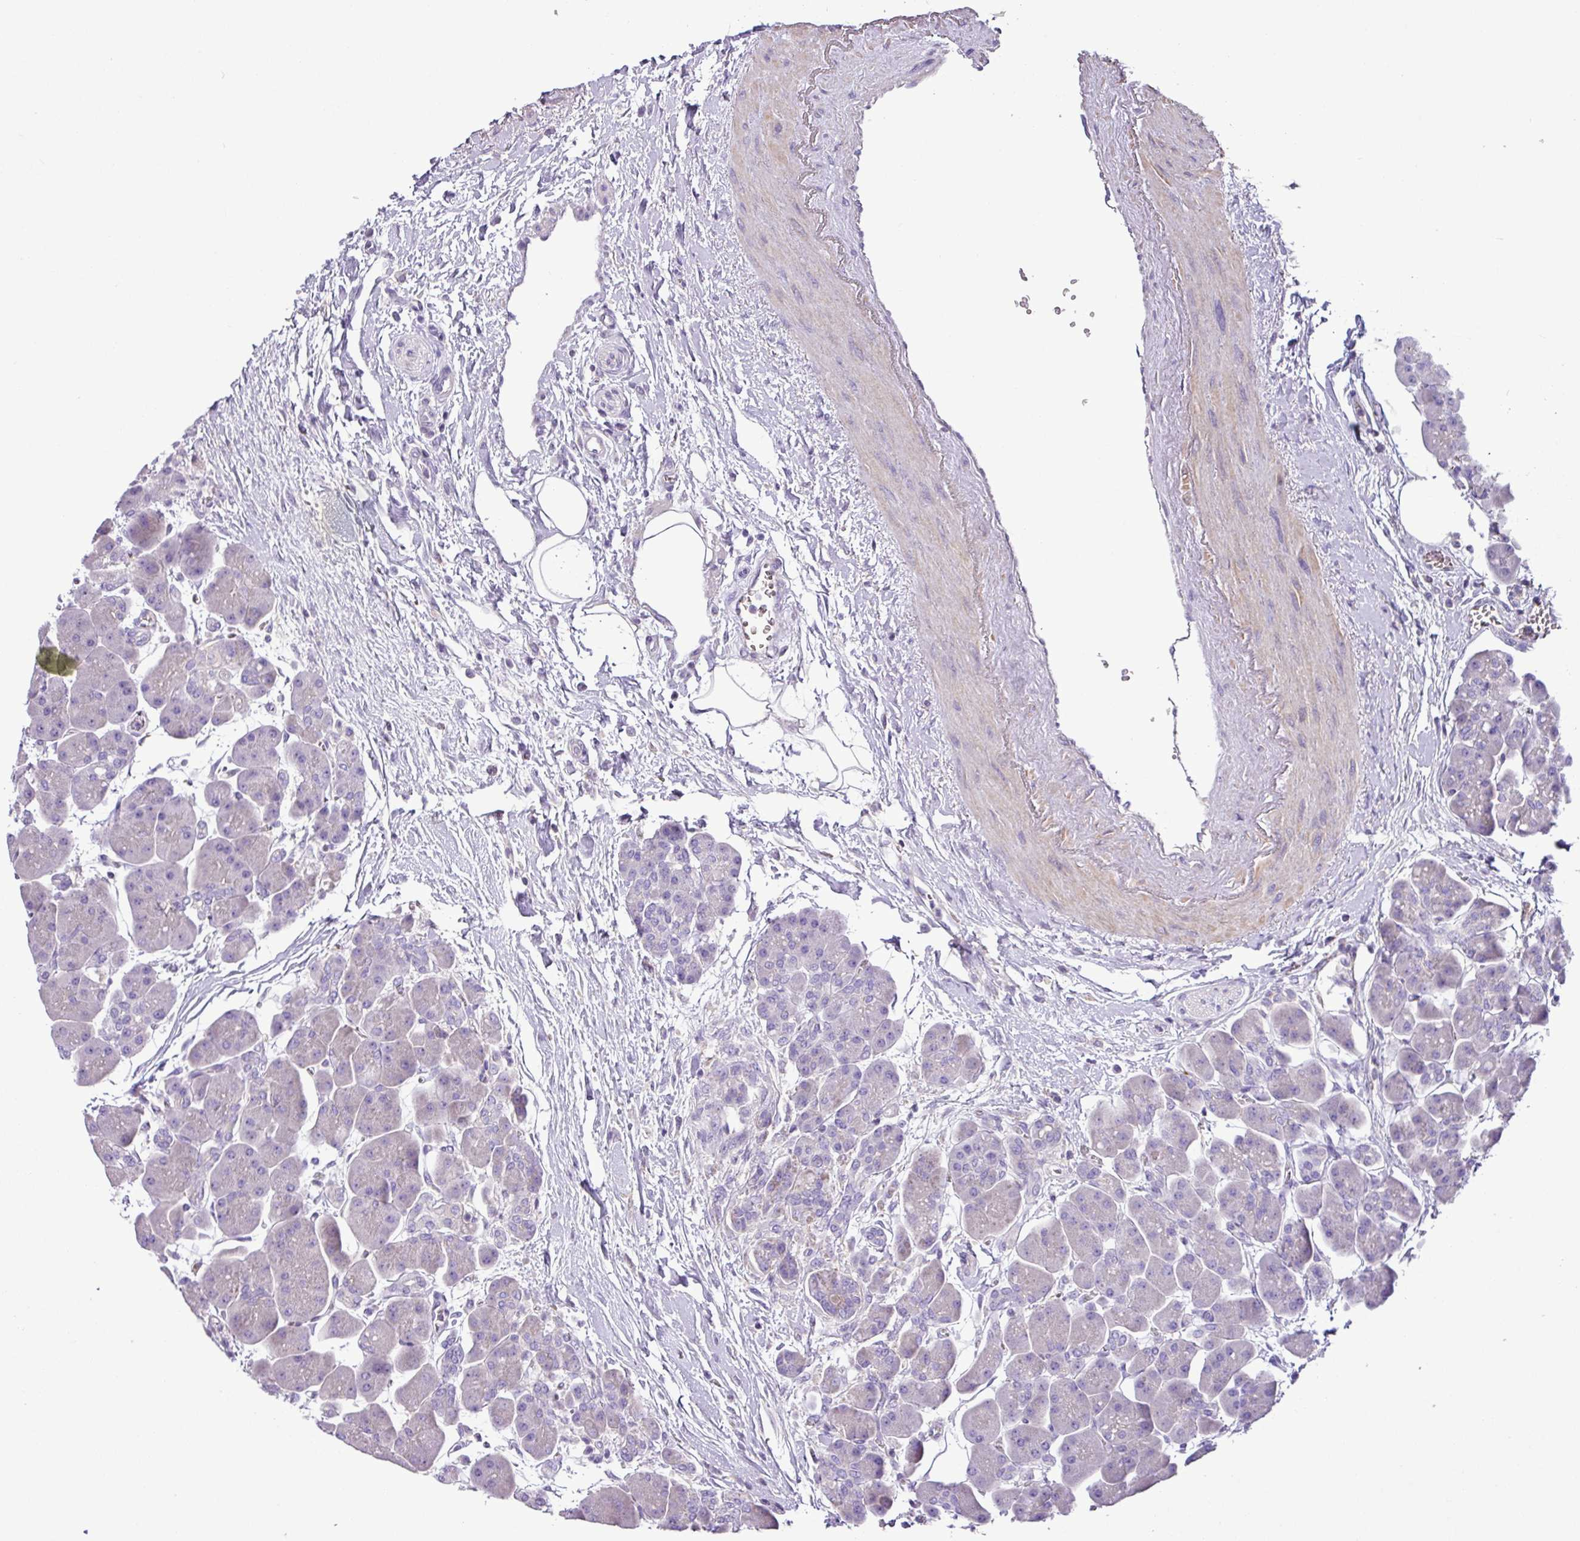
{"staining": {"intensity": "negative", "quantity": "none", "location": "none"}, "tissue": "pancreas", "cell_type": "Exocrine glandular cells", "image_type": "normal", "snomed": [{"axis": "morphology", "description": "Normal tissue, NOS"}, {"axis": "topography", "description": "Pancreas"}], "caption": "A photomicrograph of pancreas stained for a protein reveals no brown staining in exocrine glandular cells. (DAB immunohistochemistry, high magnification).", "gene": "ZNF334", "patient": {"sex": "male", "age": 66}}